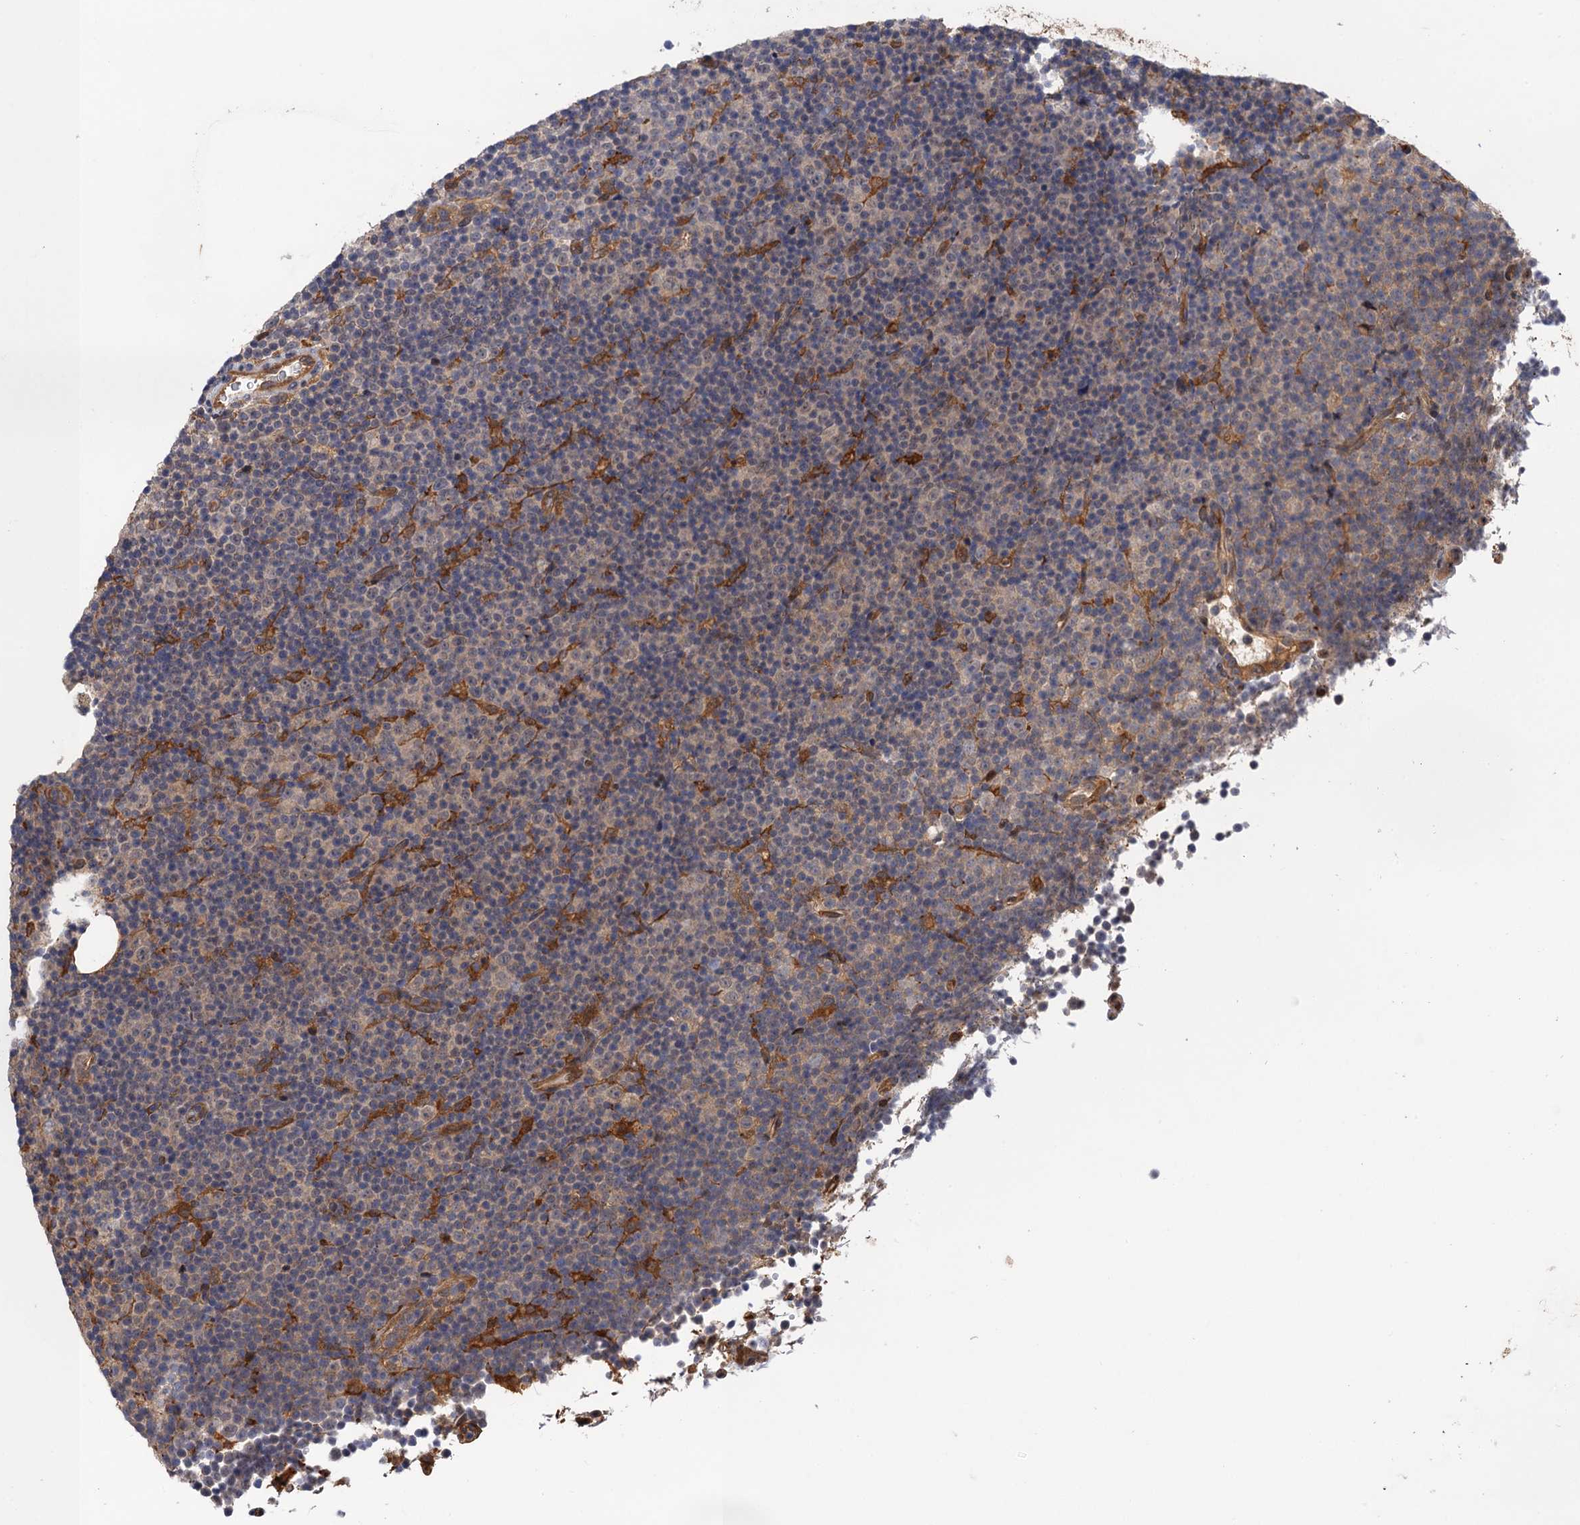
{"staining": {"intensity": "negative", "quantity": "none", "location": "none"}, "tissue": "lymphoma", "cell_type": "Tumor cells", "image_type": "cancer", "snomed": [{"axis": "morphology", "description": "Malignant lymphoma, non-Hodgkin's type, Low grade"}, {"axis": "topography", "description": "Lymph node"}], "caption": "This histopathology image is of lymphoma stained with IHC to label a protein in brown with the nuclei are counter-stained blue. There is no positivity in tumor cells.", "gene": "NEK8", "patient": {"sex": "female", "age": 67}}